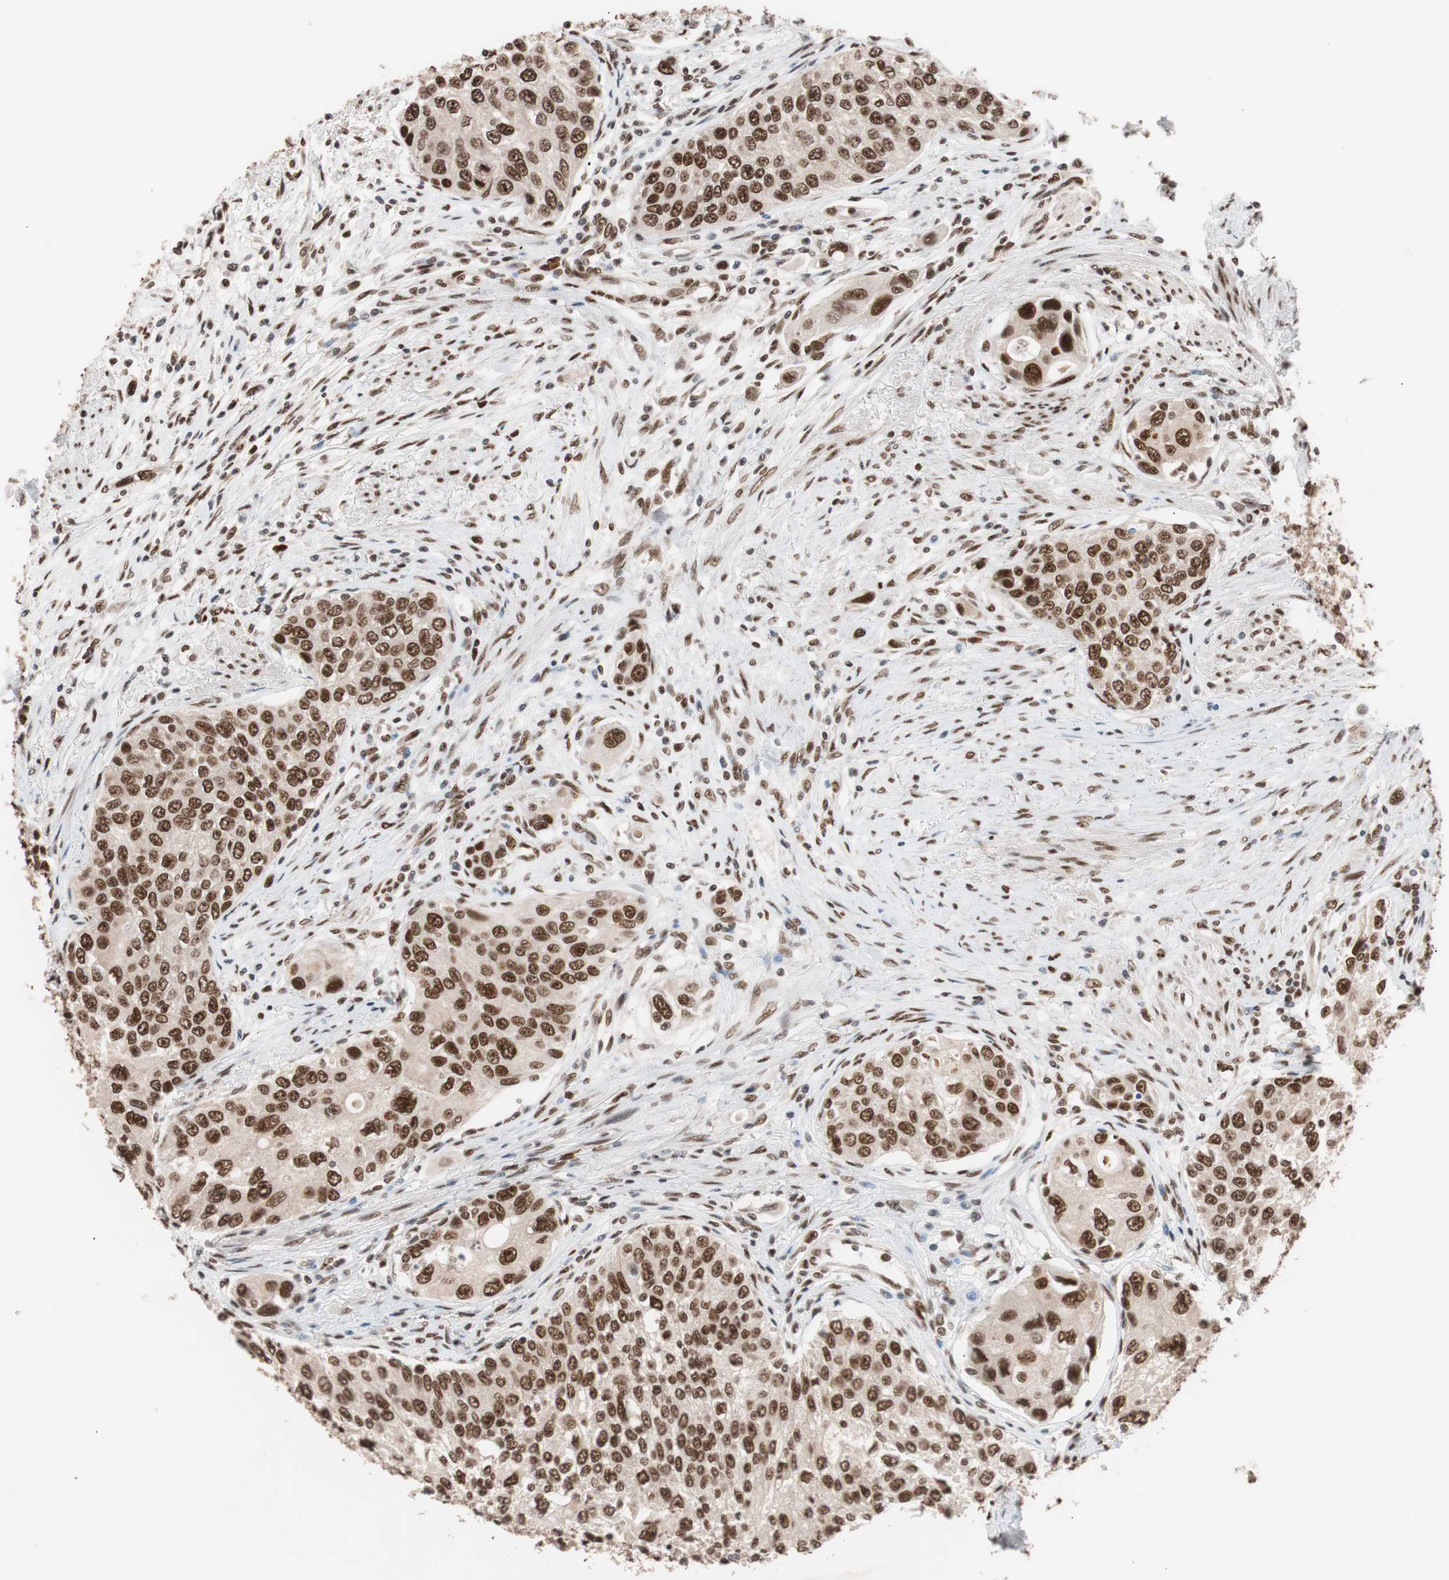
{"staining": {"intensity": "strong", "quantity": ">75%", "location": "nuclear"}, "tissue": "urothelial cancer", "cell_type": "Tumor cells", "image_type": "cancer", "snomed": [{"axis": "morphology", "description": "Urothelial carcinoma, High grade"}, {"axis": "topography", "description": "Urinary bladder"}], "caption": "This micrograph shows IHC staining of human urothelial carcinoma (high-grade), with high strong nuclear positivity in approximately >75% of tumor cells.", "gene": "CHAMP1", "patient": {"sex": "female", "age": 56}}